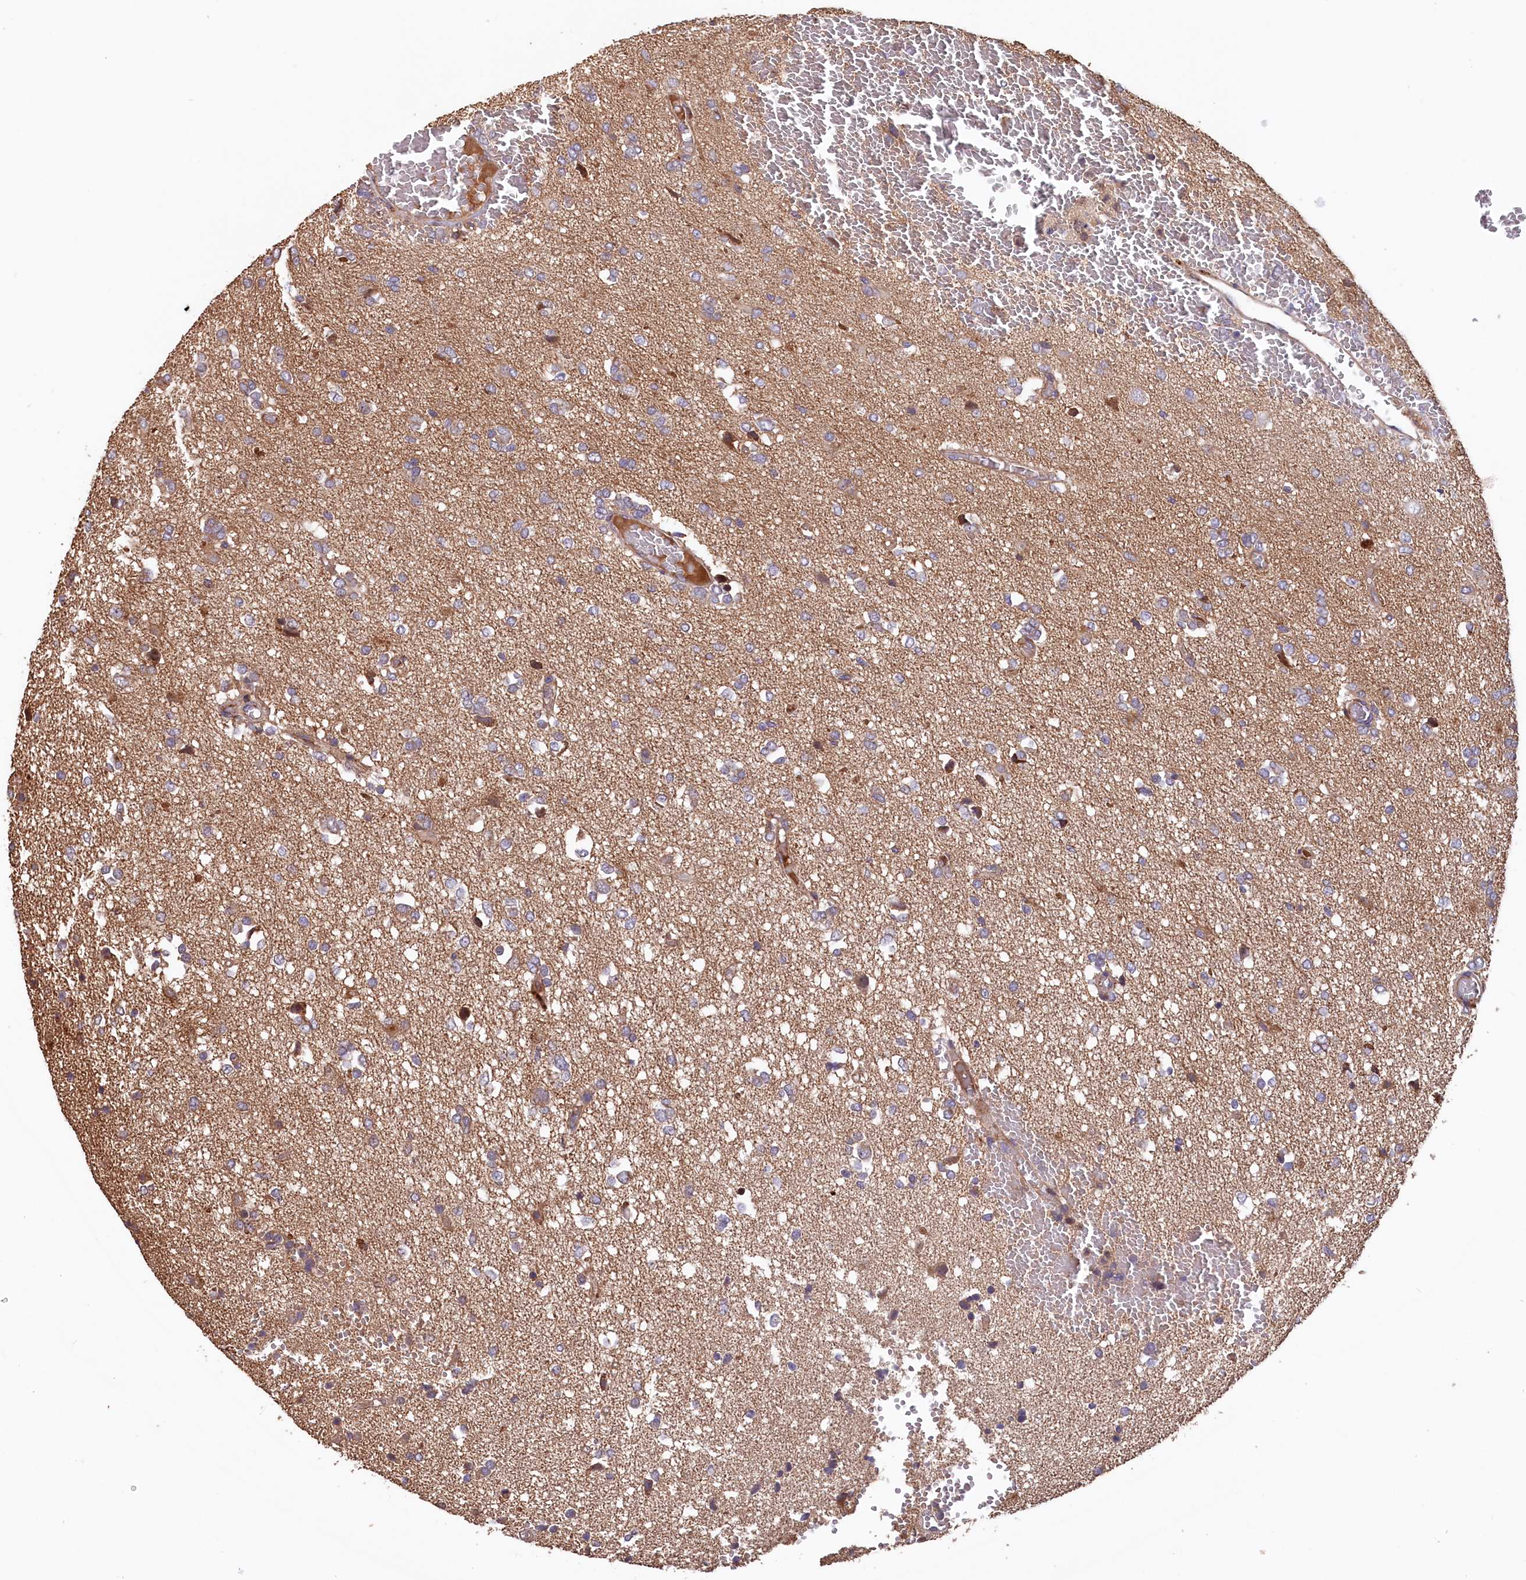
{"staining": {"intensity": "weak", "quantity": "25%-75%", "location": "cytoplasmic/membranous"}, "tissue": "glioma", "cell_type": "Tumor cells", "image_type": "cancer", "snomed": [{"axis": "morphology", "description": "Glioma, malignant, High grade"}, {"axis": "topography", "description": "Brain"}], "caption": "Immunohistochemical staining of malignant glioma (high-grade) exhibits low levels of weak cytoplasmic/membranous positivity in approximately 25%-75% of tumor cells.", "gene": "GREB1L", "patient": {"sex": "female", "age": 59}}